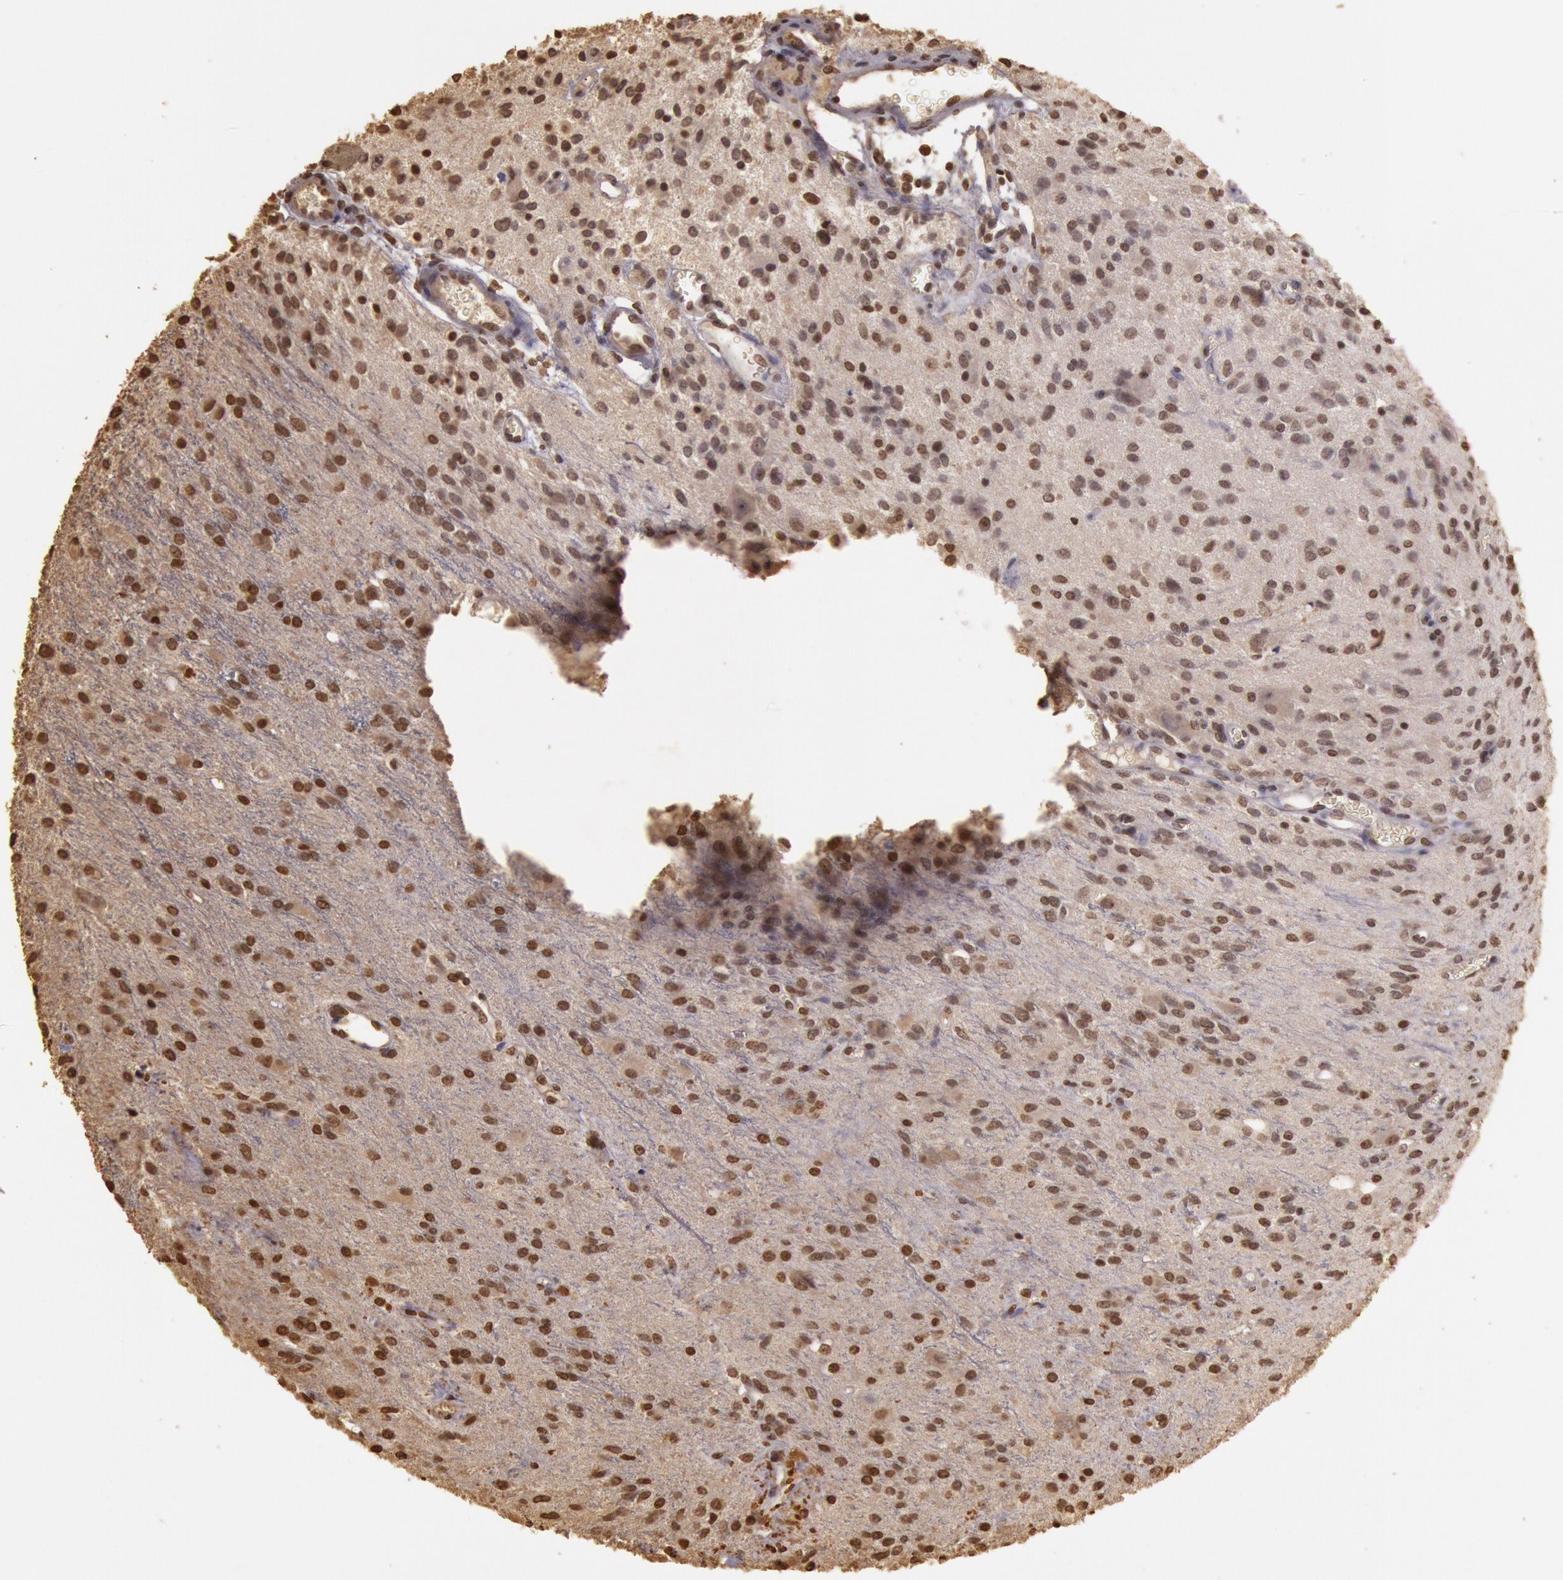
{"staining": {"intensity": "moderate", "quantity": ">75%", "location": "nuclear"}, "tissue": "glioma", "cell_type": "Tumor cells", "image_type": "cancer", "snomed": [{"axis": "morphology", "description": "Glioma, malignant, Low grade"}, {"axis": "topography", "description": "Brain"}], "caption": "Immunohistochemistry (IHC) of glioma exhibits medium levels of moderate nuclear expression in about >75% of tumor cells. (IHC, brightfield microscopy, high magnification).", "gene": "SOD1", "patient": {"sex": "female", "age": 15}}